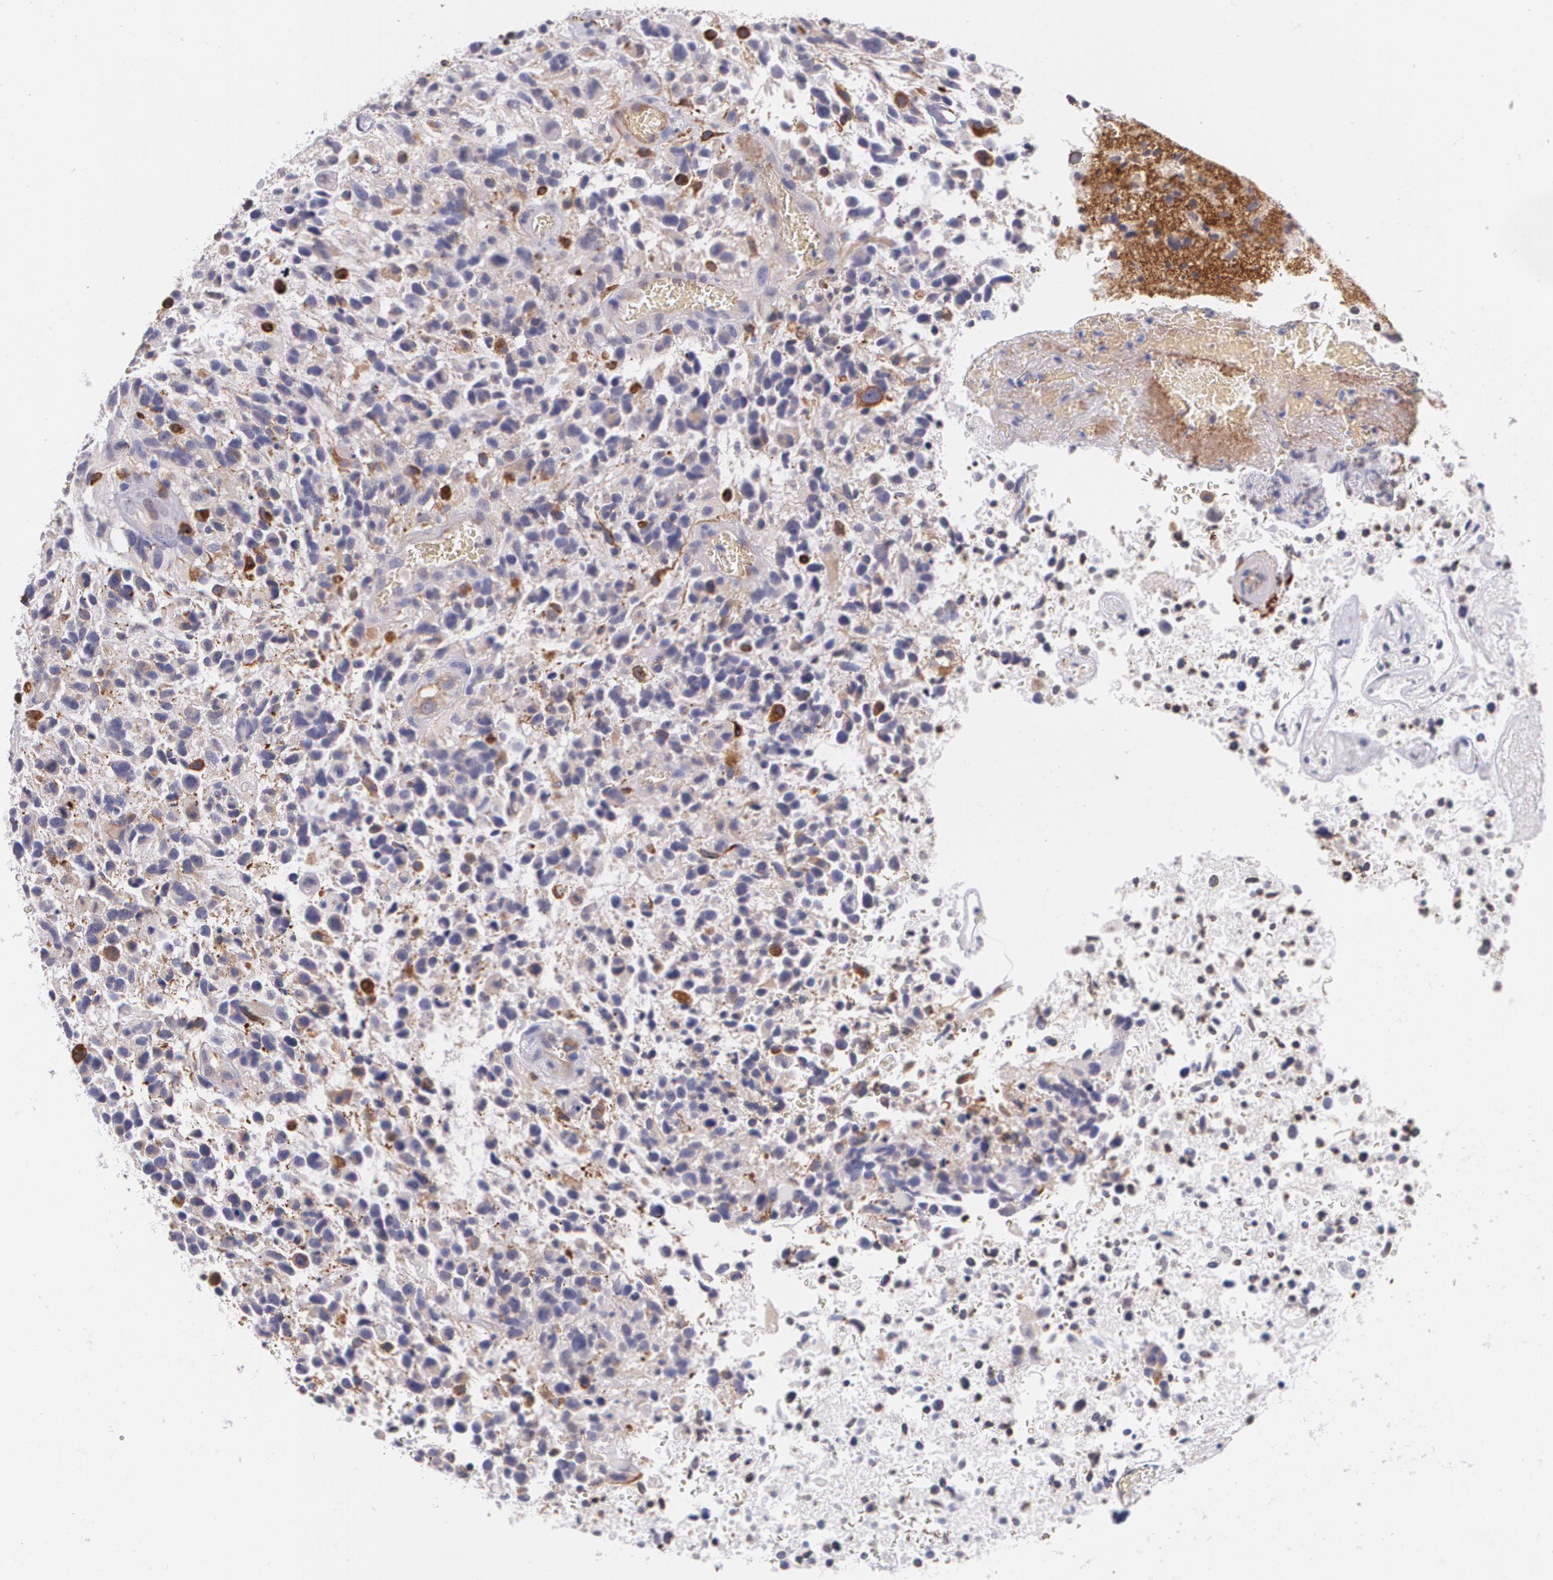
{"staining": {"intensity": "strong", "quantity": "<25%", "location": "cytoplasmic/membranous"}, "tissue": "glioma", "cell_type": "Tumor cells", "image_type": "cancer", "snomed": [{"axis": "morphology", "description": "Glioma, malignant, High grade"}, {"axis": "topography", "description": "Brain"}], "caption": "Brown immunohistochemical staining in human malignant glioma (high-grade) displays strong cytoplasmic/membranous positivity in about <25% of tumor cells.", "gene": "RTN1", "patient": {"sex": "male", "age": 72}}